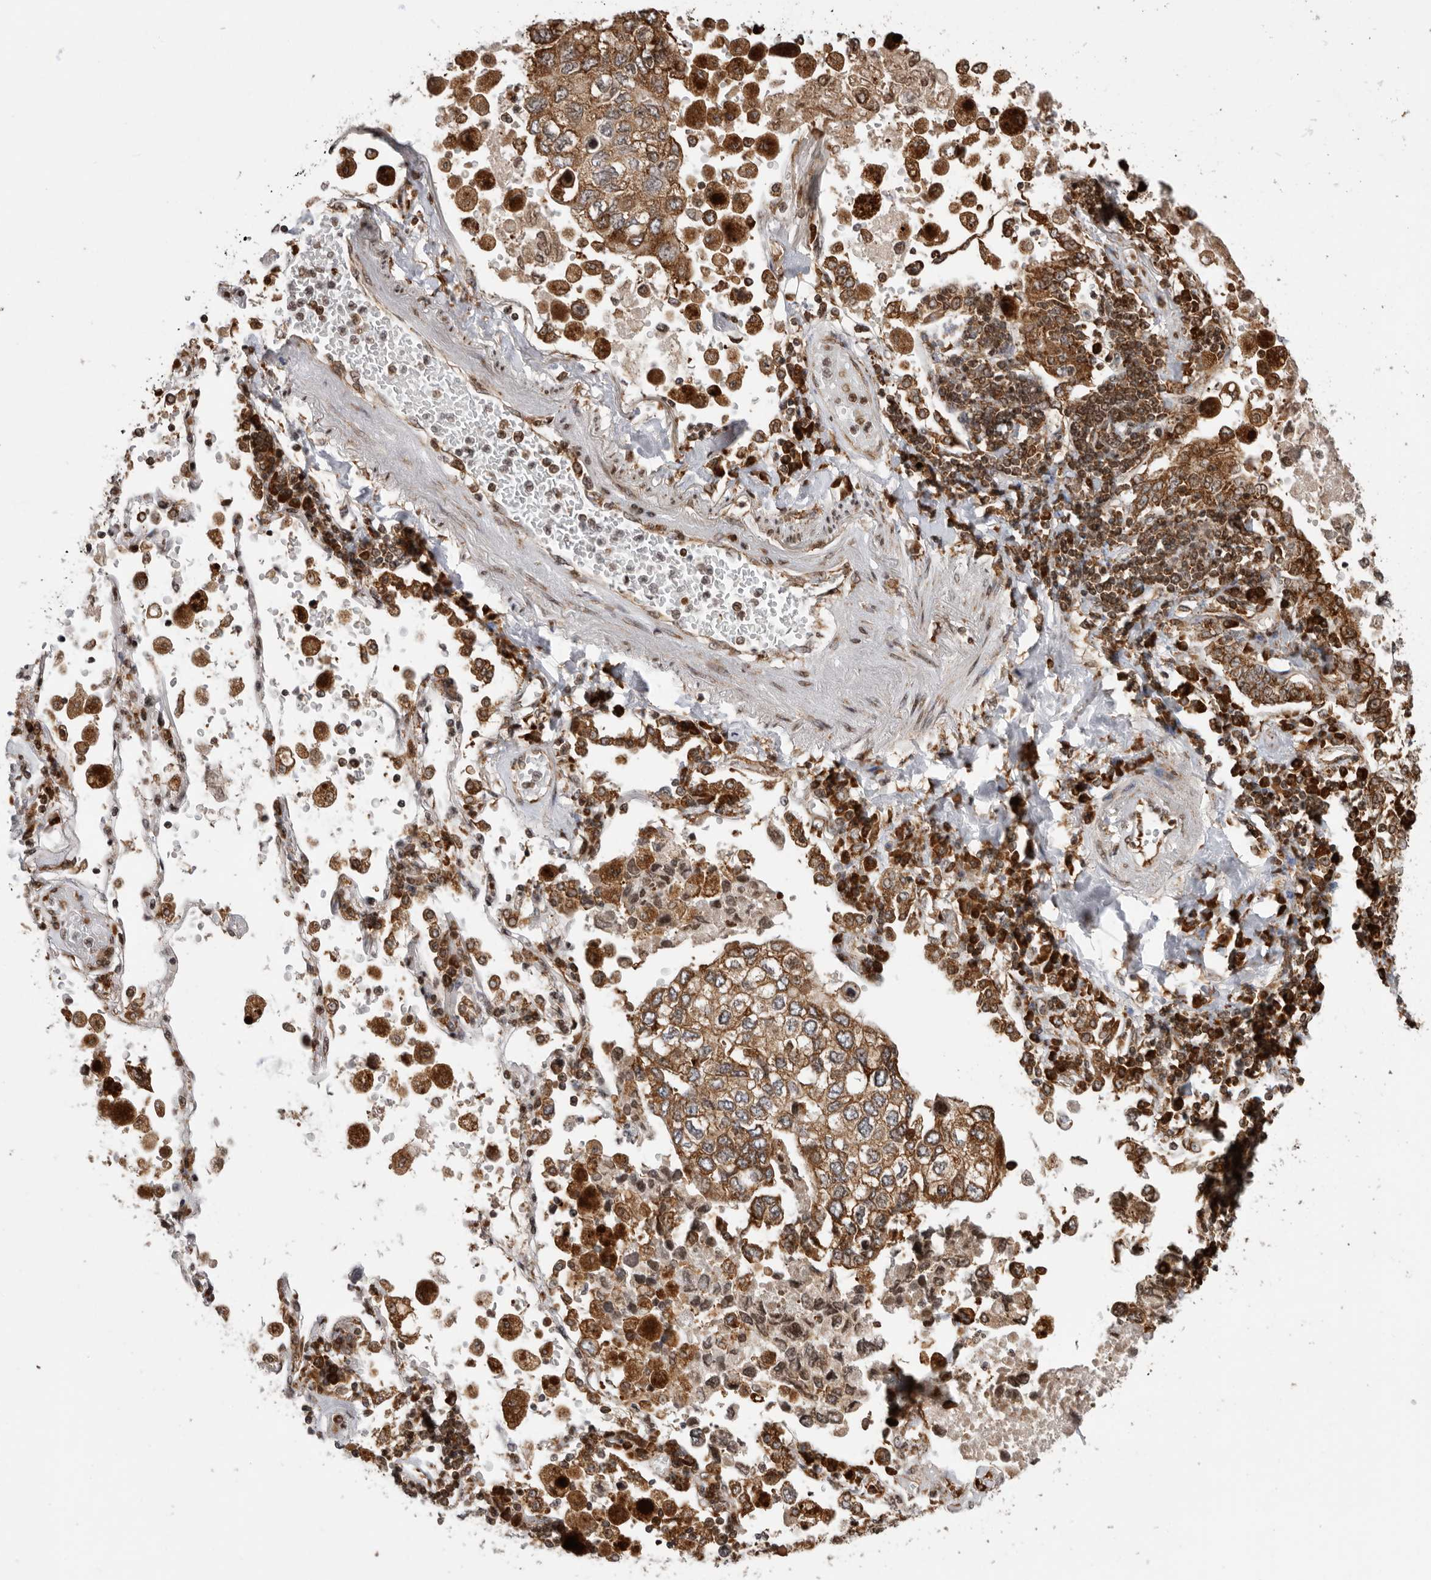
{"staining": {"intensity": "moderate", "quantity": ">75%", "location": "cytoplasmic/membranous"}, "tissue": "lung cancer", "cell_type": "Tumor cells", "image_type": "cancer", "snomed": [{"axis": "morphology", "description": "Adenocarcinoma, NOS"}, {"axis": "topography", "description": "Lung"}], "caption": "Lung adenocarcinoma tissue displays moderate cytoplasmic/membranous expression in about >75% of tumor cells", "gene": "FZD3", "patient": {"sex": "male", "age": 63}}